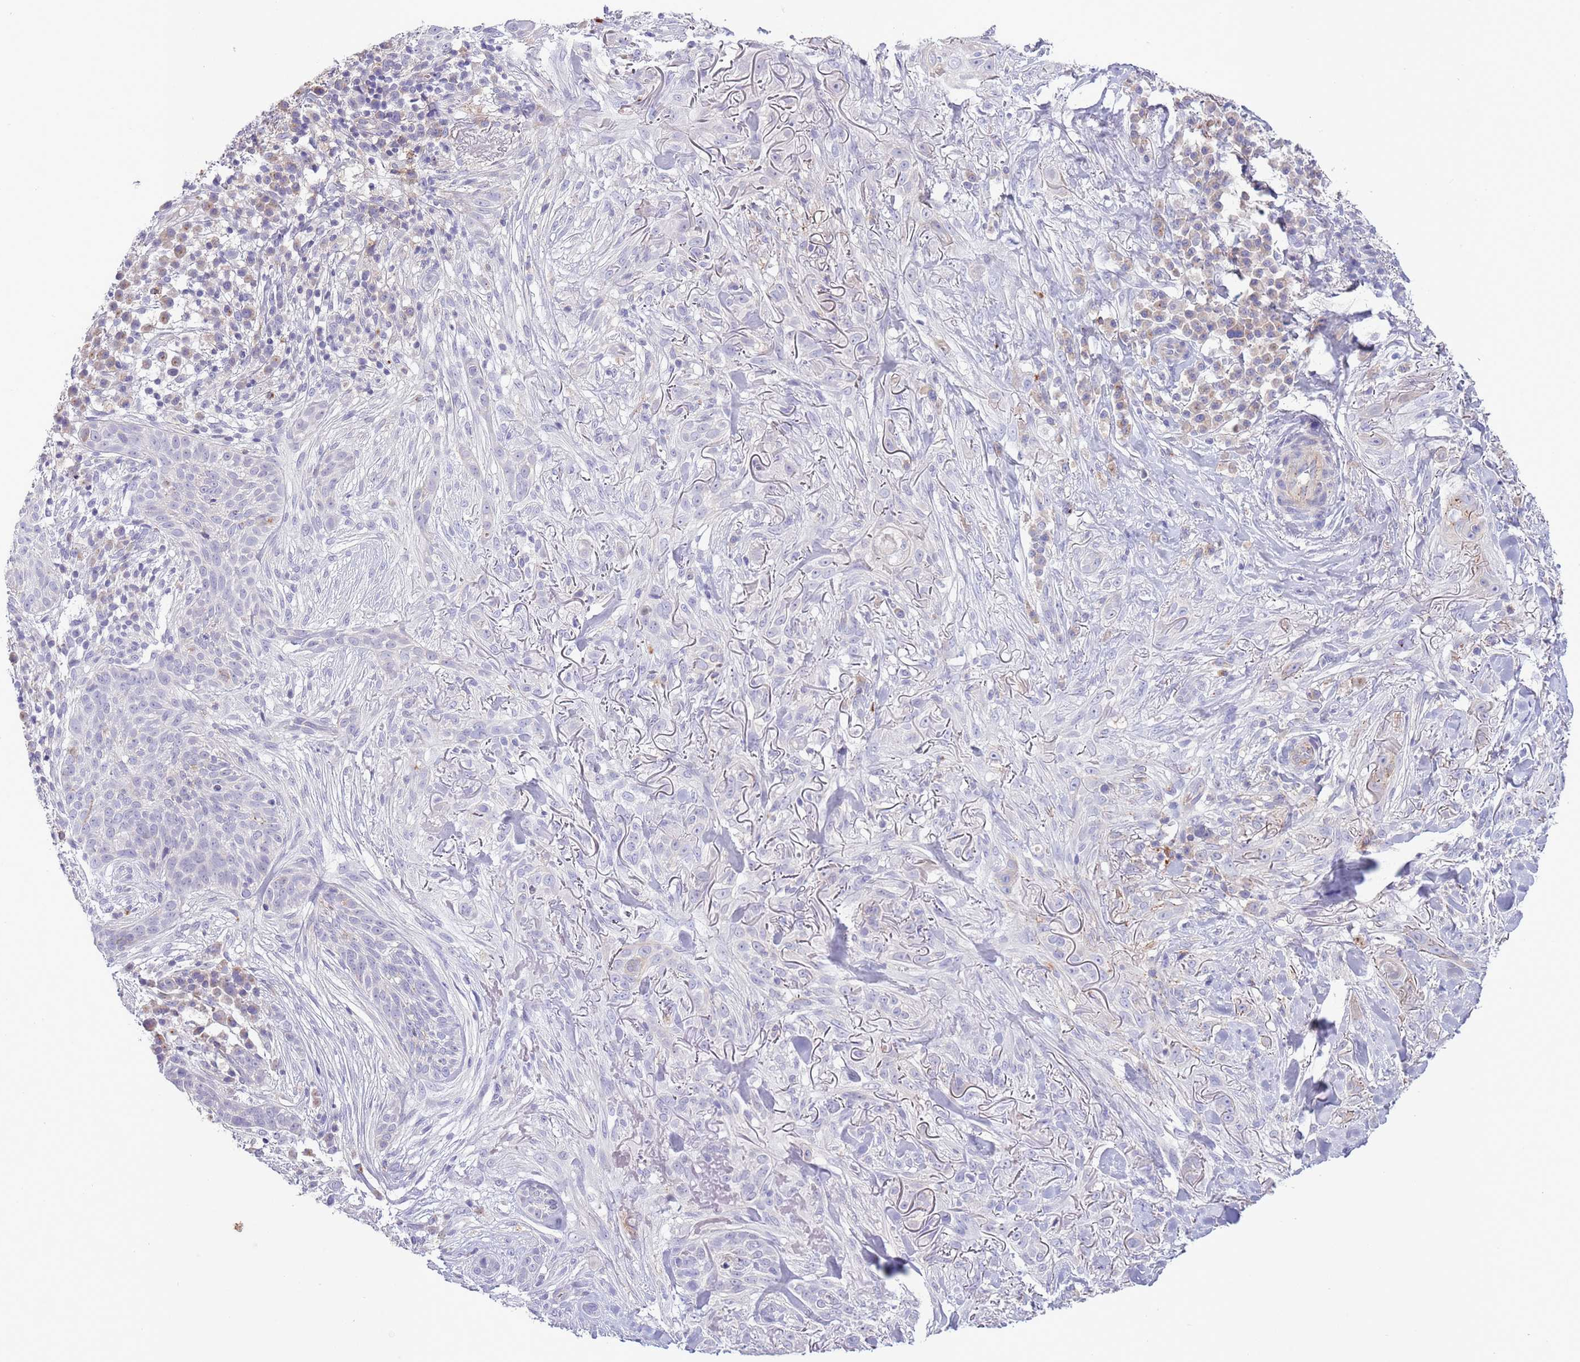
{"staining": {"intensity": "negative", "quantity": "none", "location": "none"}, "tissue": "skin cancer", "cell_type": "Tumor cells", "image_type": "cancer", "snomed": [{"axis": "morphology", "description": "Basal cell carcinoma"}, {"axis": "topography", "description": "Skin"}], "caption": "Skin cancer (basal cell carcinoma) was stained to show a protein in brown. There is no significant positivity in tumor cells.", "gene": "ABHD17A", "patient": {"sex": "male", "age": 72}}